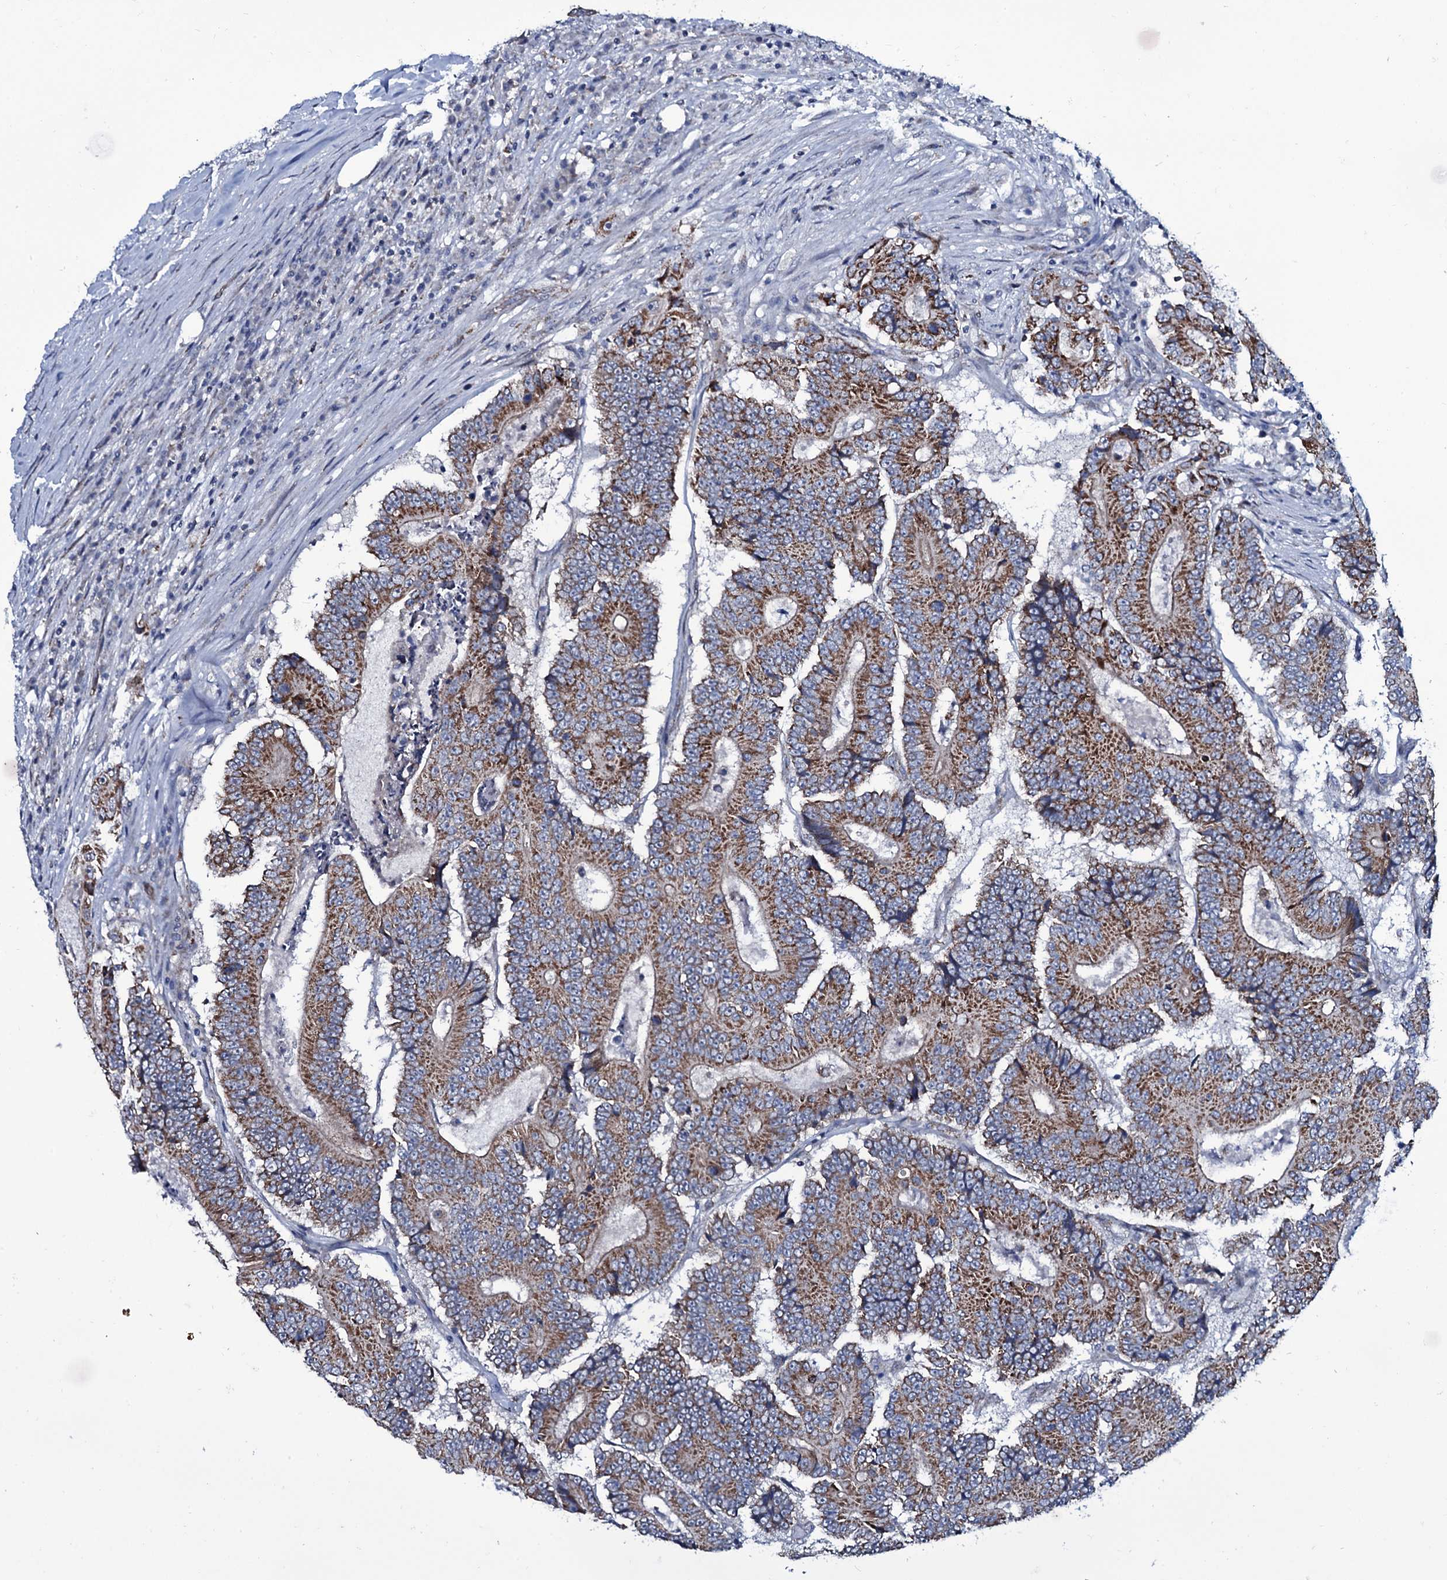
{"staining": {"intensity": "moderate", "quantity": ">75%", "location": "cytoplasmic/membranous"}, "tissue": "colorectal cancer", "cell_type": "Tumor cells", "image_type": "cancer", "snomed": [{"axis": "morphology", "description": "Adenocarcinoma, NOS"}, {"axis": "topography", "description": "Colon"}], "caption": "A medium amount of moderate cytoplasmic/membranous positivity is identified in about >75% of tumor cells in colorectal adenocarcinoma tissue.", "gene": "WIPF3", "patient": {"sex": "male", "age": 83}}